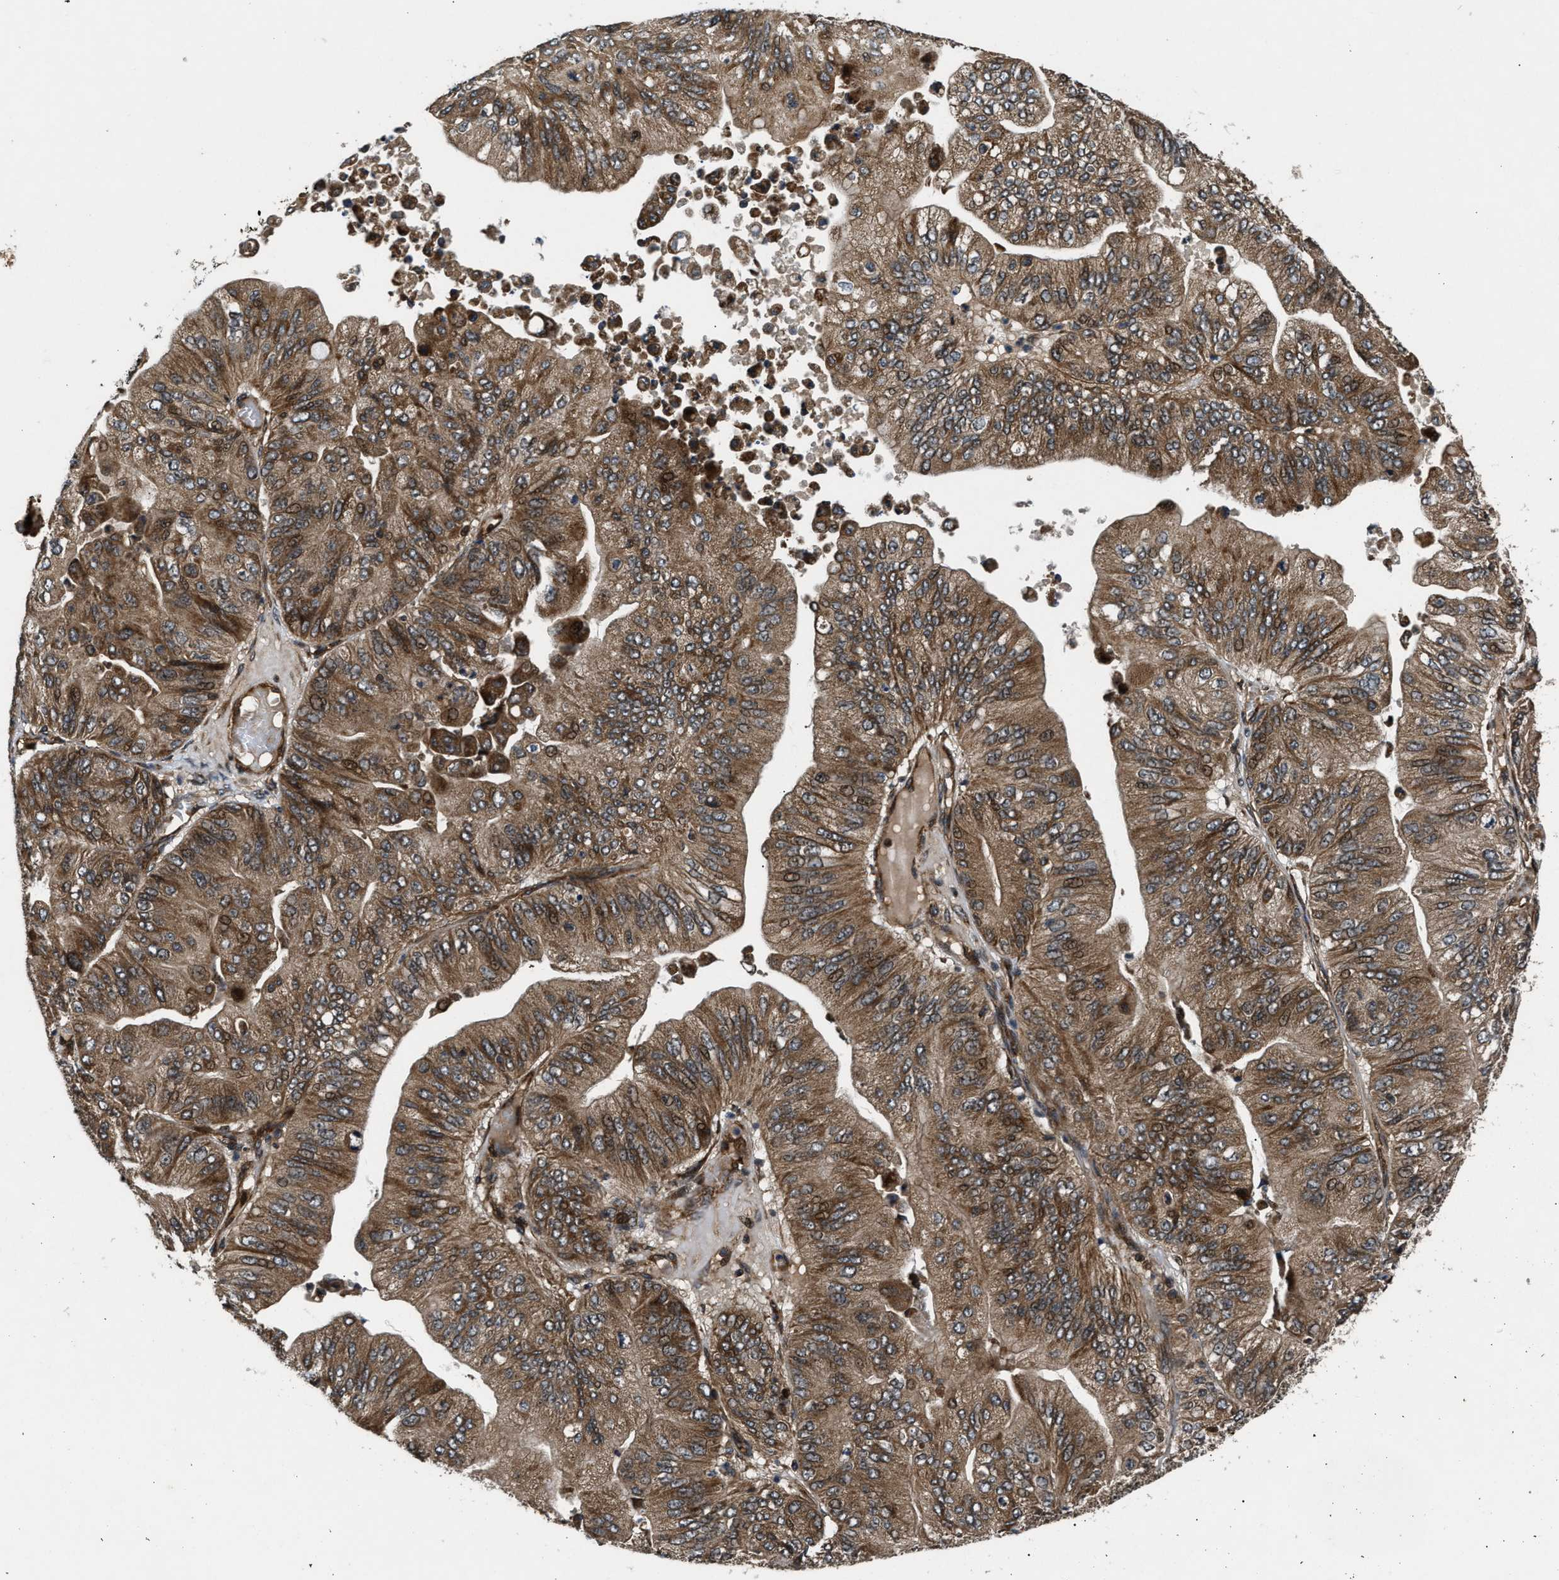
{"staining": {"intensity": "strong", "quantity": ">75%", "location": "cytoplasmic/membranous"}, "tissue": "ovarian cancer", "cell_type": "Tumor cells", "image_type": "cancer", "snomed": [{"axis": "morphology", "description": "Cystadenocarcinoma, mucinous, NOS"}, {"axis": "topography", "description": "Ovary"}], "caption": "Mucinous cystadenocarcinoma (ovarian) tissue demonstrates strong cytoplasmic/membranous positivity in approximately >75% of tumor cells", "gene": "PNPLA8", "patient": {"sex": "female", "age": 61}}